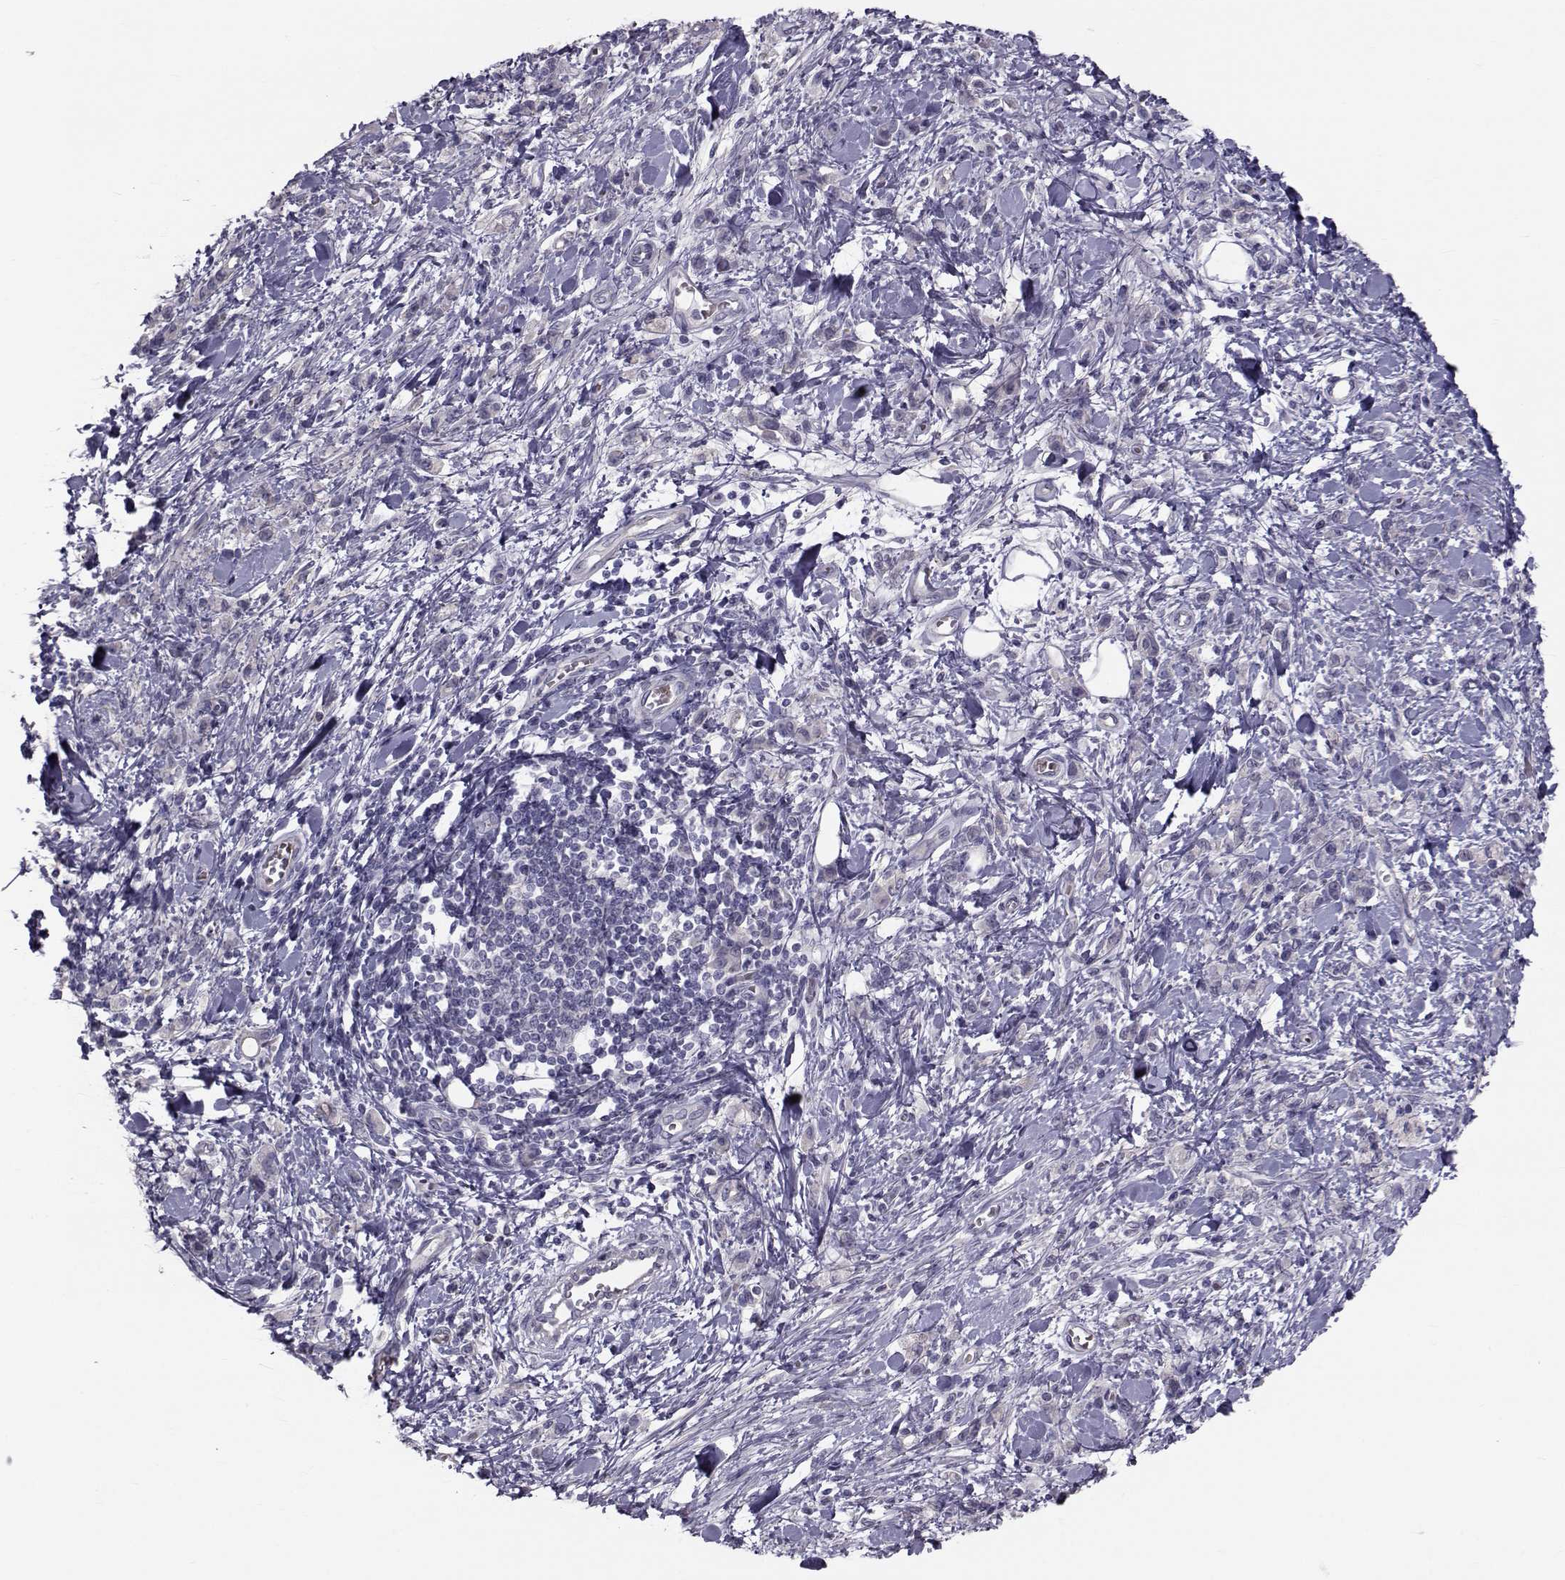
{"staining": {"intensity": "negative", "quantity": "none", "location": "none"}, "tissue": "stomach cancer", "cell_type": "Tumor cells", "image_type": "cancer", "snomed": [{"axis": "morphology", "description": "Adenocarcinoma, NOS"}, {"axis": "topography", "description": "Stomach"}], "caption": "Immunohistochemical staining of human stomach cancer reveals no significant staining in tumor cells.", "gene": "GARIN3", "patient": {"sex": "male", "age": 77}}